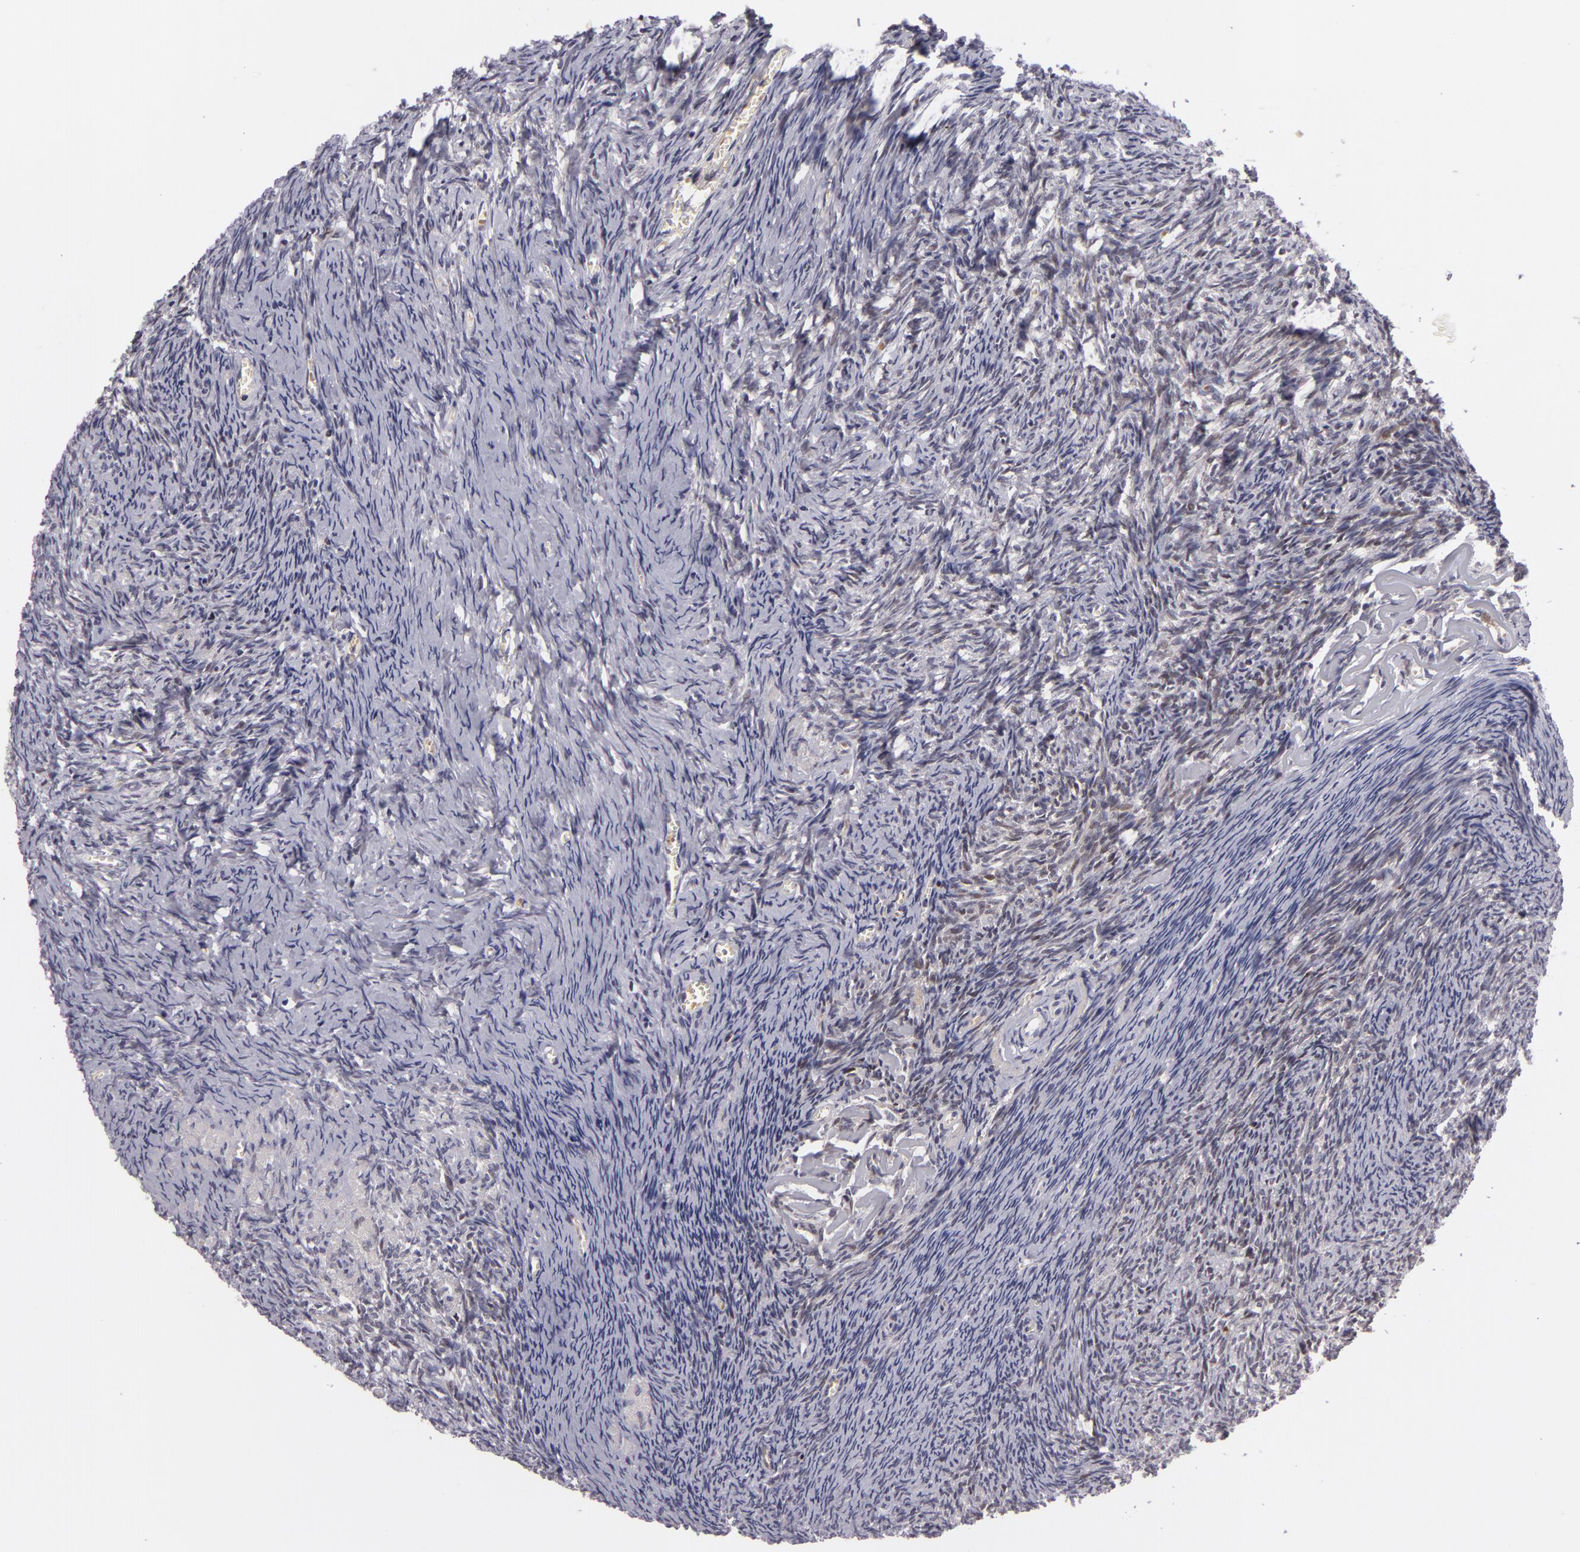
{"staining": {"intensity": "negative", "quantity": "none", "location": "none"}, "tissue": "ovary", "cell_type": "Follicle cells", "image_type": "normal", "snomed": [{"axis": "morphology", "description": "Normal tissue, NOS"}, {"axis": "topography", "description": "Ovary"}], "caption": "High magnification brightfield microscopy of normal ovary stained with DAB (brown) and counterstained with hematoxylin (blue): follicle cells show no significant positivity. (Stains: DAB (3,3'-diaminobenzidine) immunohistochemistry (IHC) with hematoxylin counter stain, Microscopy: brightfield microscopy at high magnification).", "gene": "CTNNB1", "patient": {"sex": "female", "age": 54}}